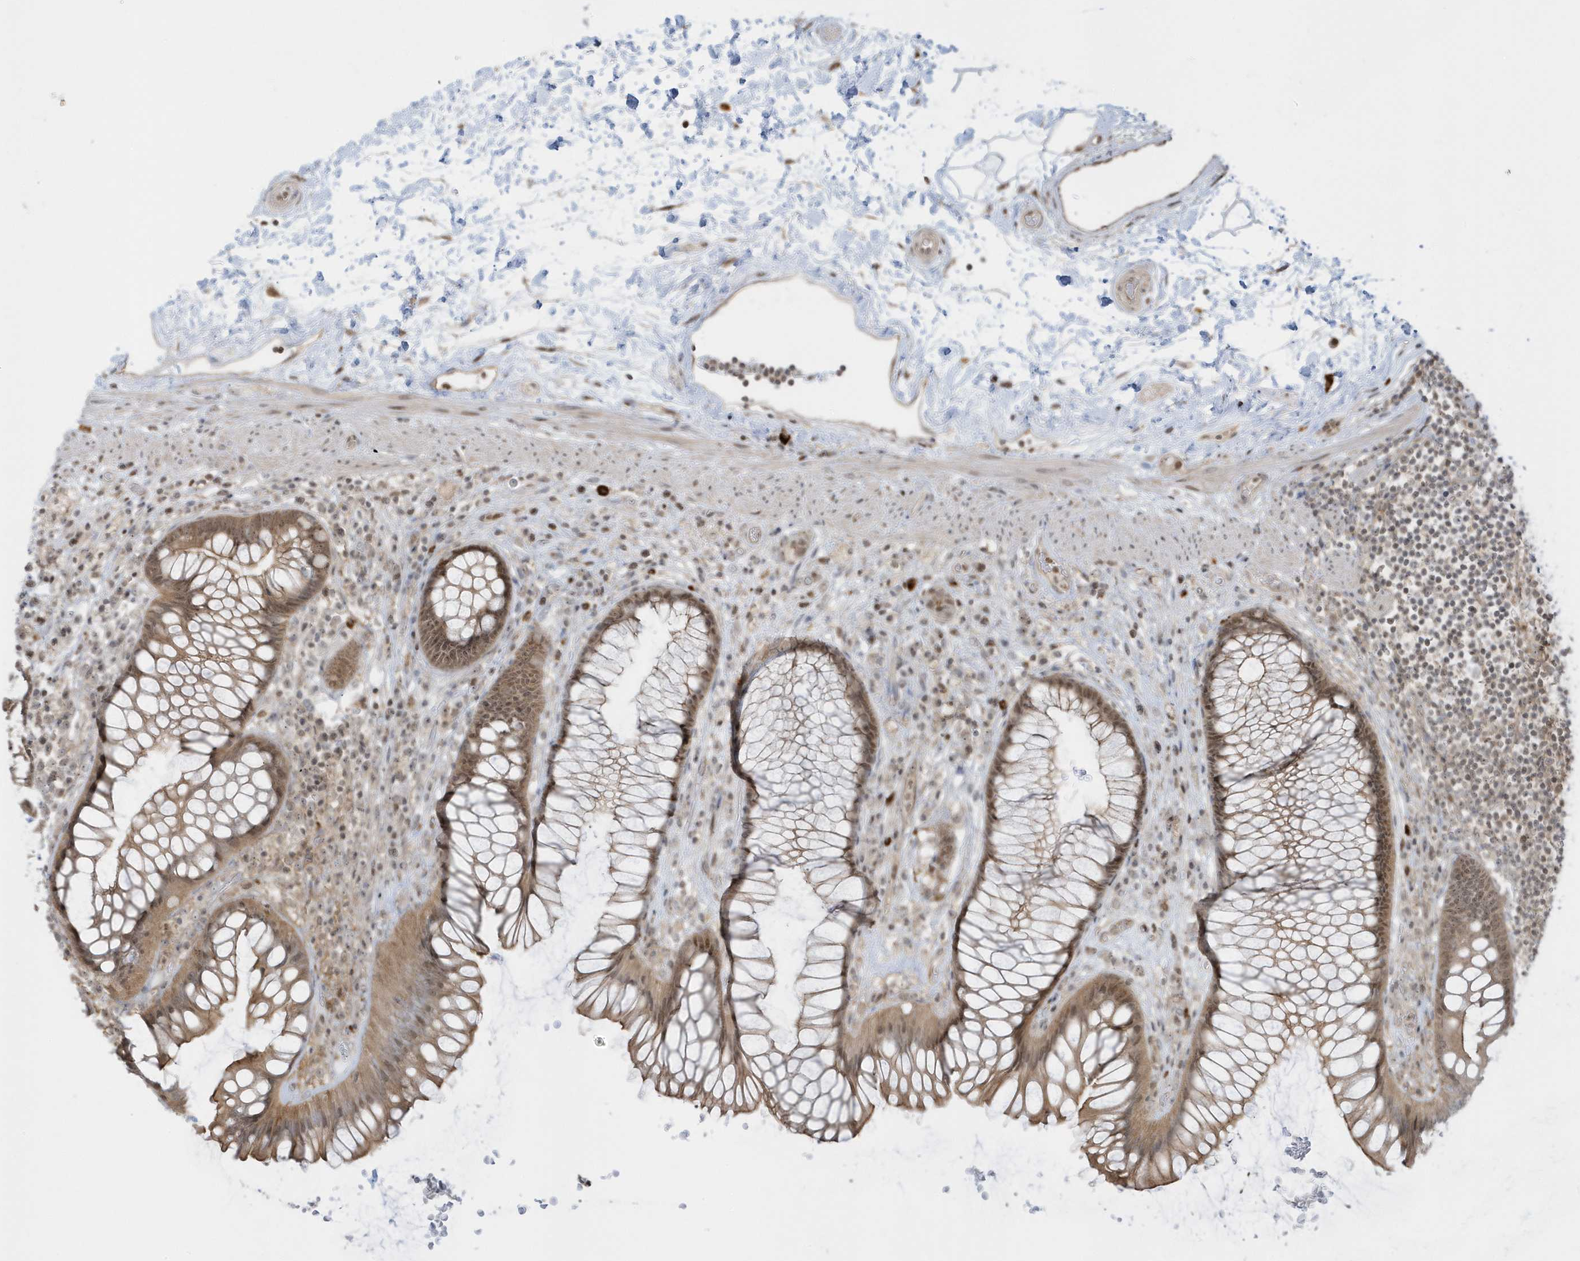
{"staining": {"intensity": "moderate", "quantity": ">75%", "location": "cytoplasmic/membranous"}, "tissue": "rectum", "cell_type": "Glandular cells", "image_type": "normal", "snomed": [{"axis": "morphology", "description": "Normal tissue, NOS"}, {"axis": "topography", "description": "Rectum"}], "caption": "Immunohistochemical staining of benign rectum reveals moderate cytoplasmic/membranous protein expression in approximately >75% of glandular cells. Using DAB (3,3'-diaminobenzidine) (brown) and hematoxylin (blue) stains, captured at high magnification using brightfield microscopy.", "gene": "PPP1R7", "patient": {"sex": "male", "age": 51}}